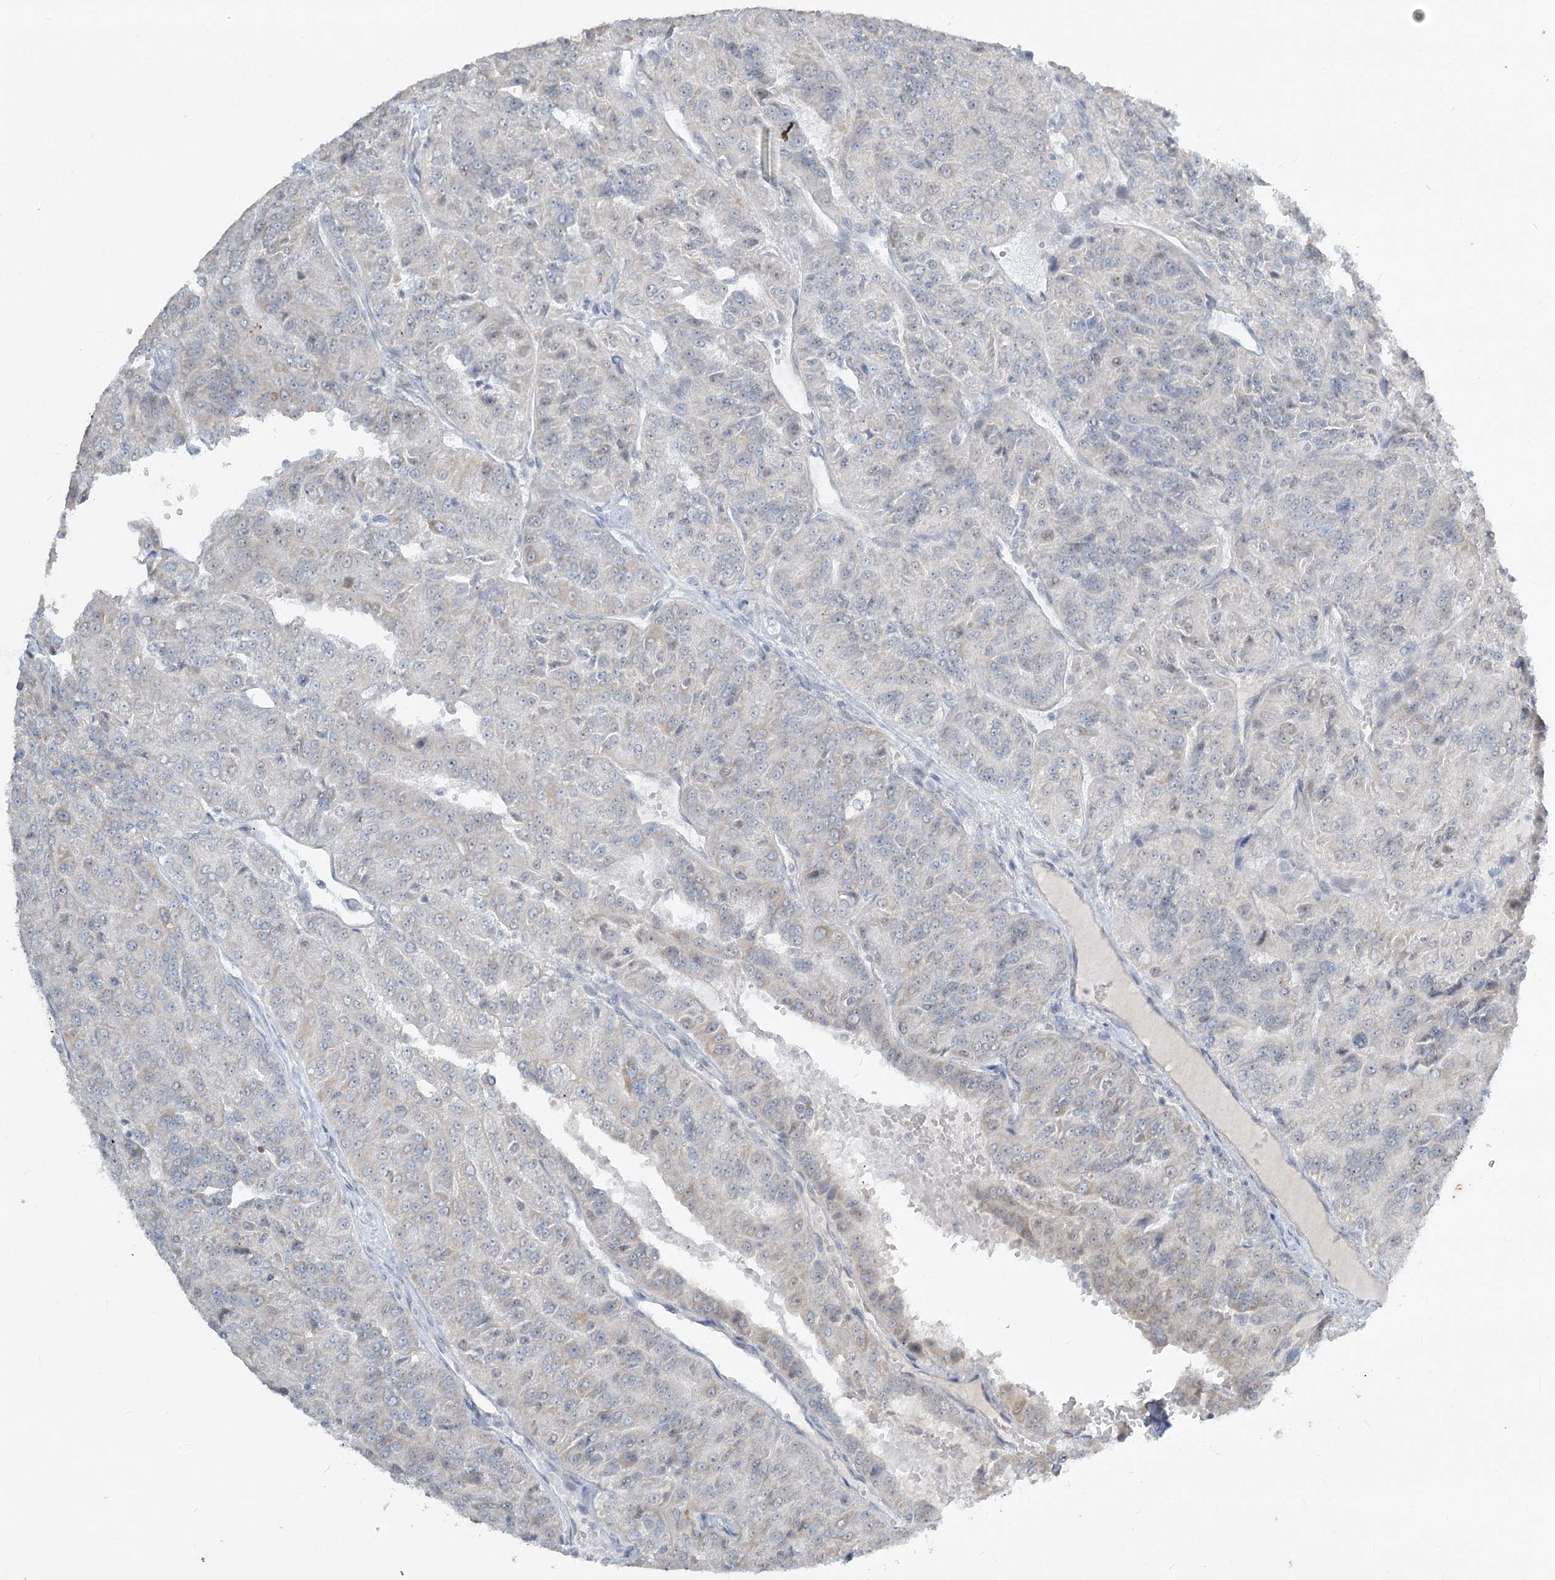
{"staining": {"intensity": "negative", "quantity": "none", "location": "none"}, "tissue": "renal cancer", "cell_type": "Tumor cells", "image_type": "cancer", "snomed": [{"axis": "morphology", "description": "Adenocarcinoma, NOS"}, {"axis": "topography", "description": "Kidney"}], "caption": "Immunohistochemistry (IHC) image of adenocarcinoma (renal) stained for a protein (brown), which reveals no expression in tumor cells. The staining was performed using DAB to visualize the protein expression in brown, while the nuclei were stained in blue with hematoxylin (Magnification: 20x).", "gene": "ABITRAM", "patient": {"sex": "female", "age": 63}}